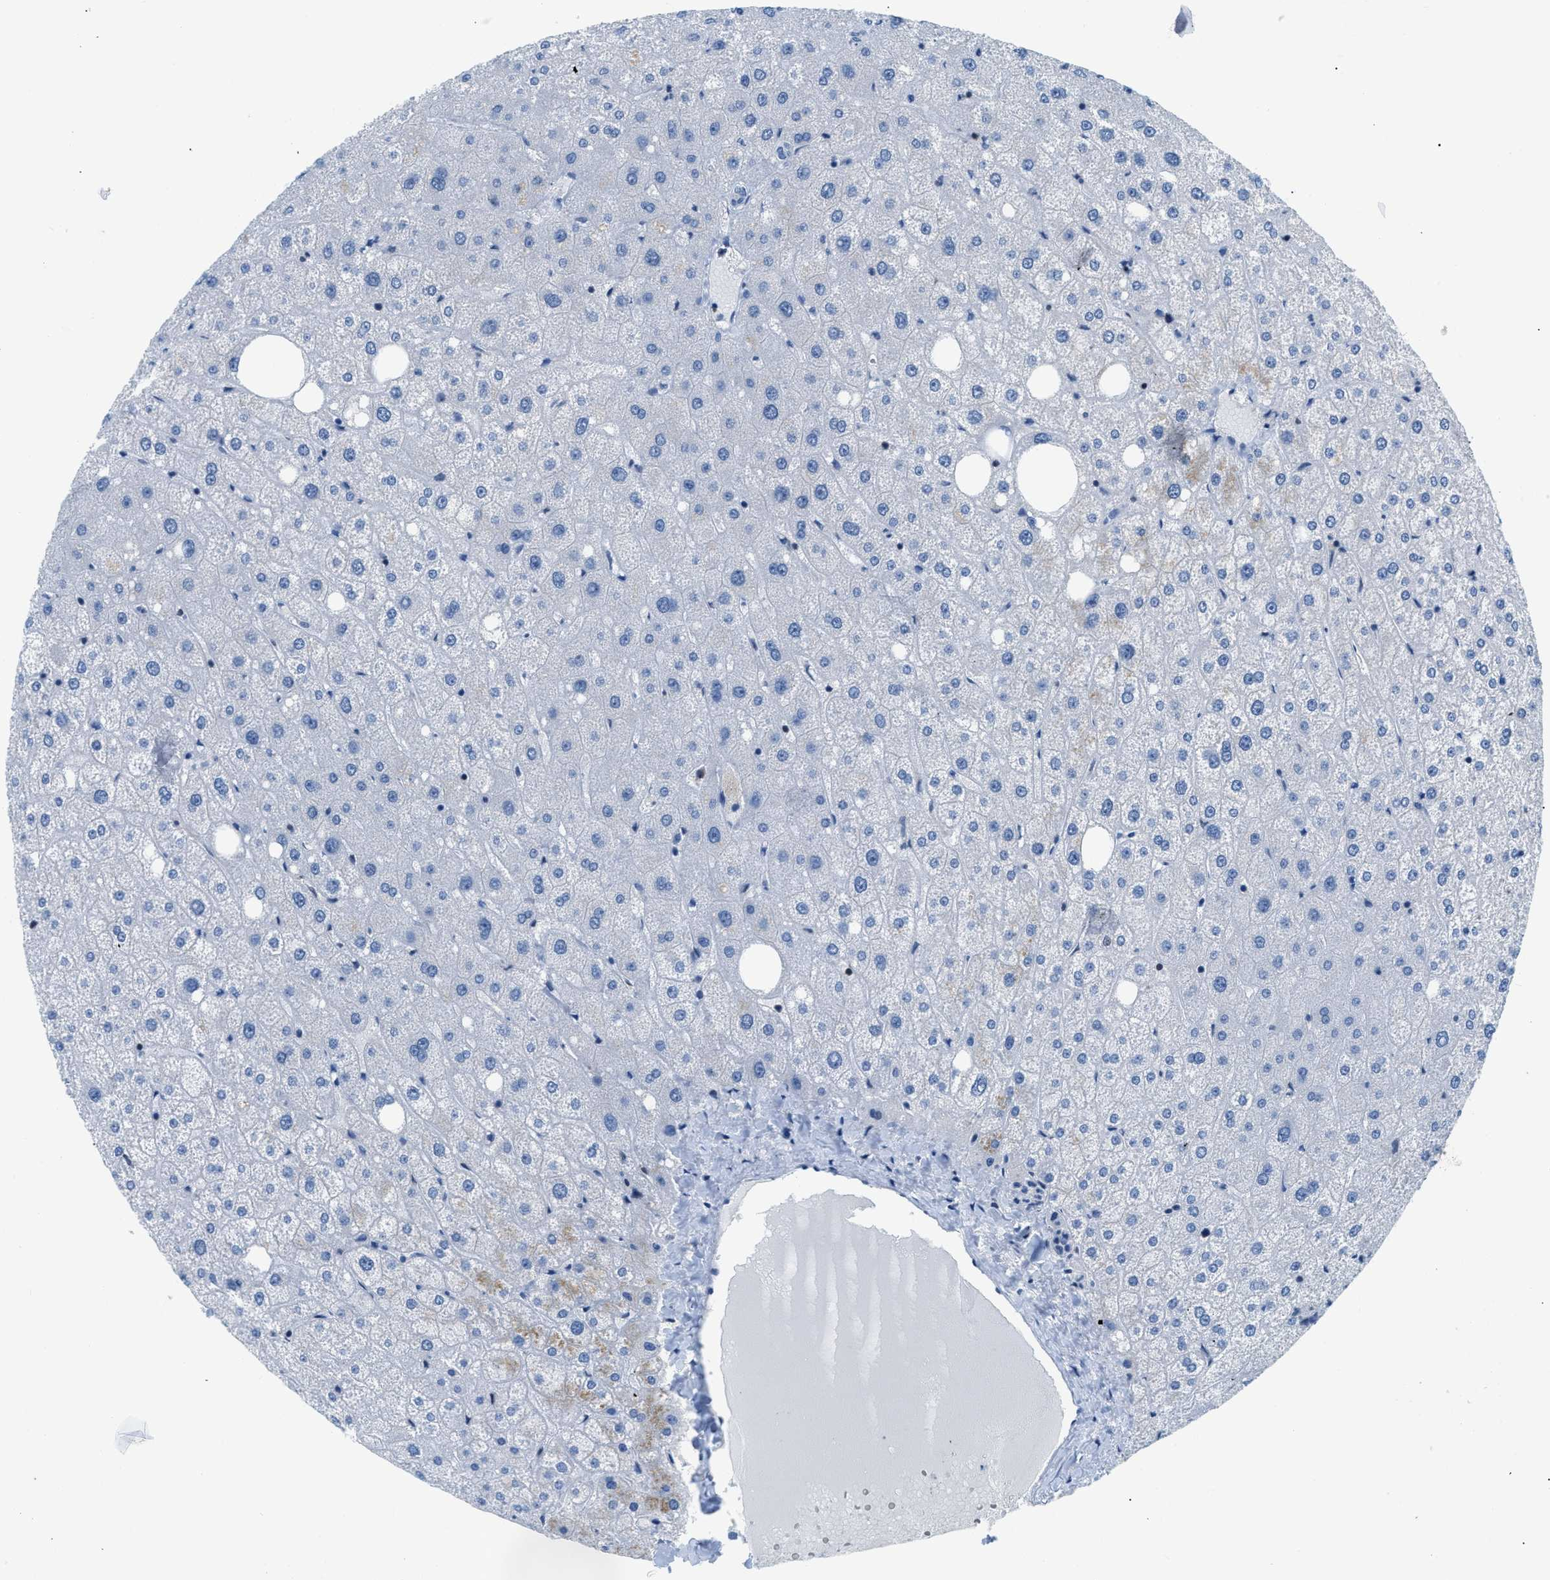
{"staining": {"intensity": "negative", "quantity": "none", "location": "none"}, "tissue": "liver", "cell_type": "Hepatocytes", "image_type": "normal", "snomed": [{"axis": "morphology", "description": "Normal tissue, NOS"}, {"axis": "topography", "description": "Liver"}], "caption": "This is a image of IHC staining of normal liver, which shows no staining in hepatocytes.", "gene": "FDCSP", "patient": {"sex": "male", "age": 73}}